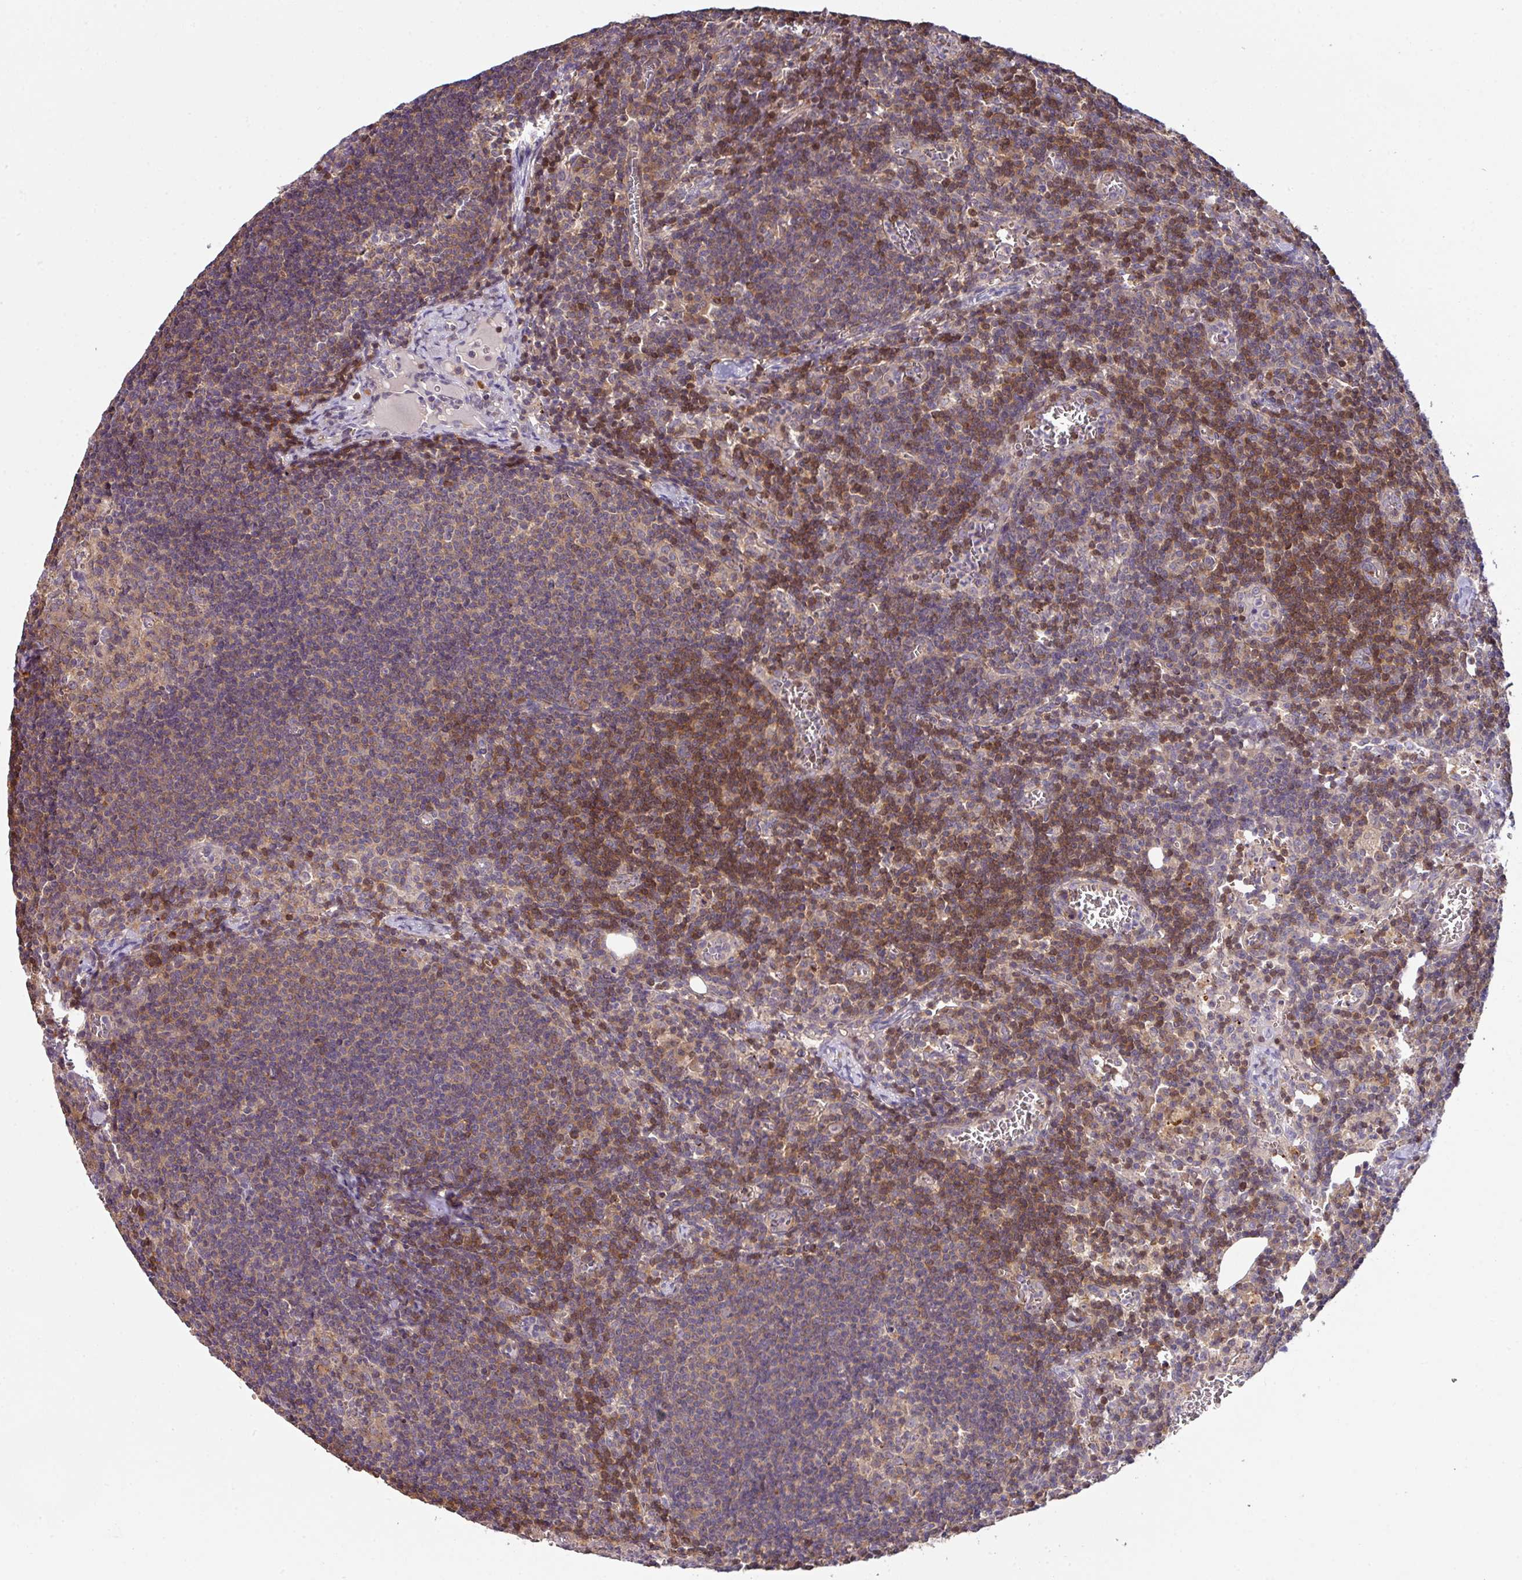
{"staining": {"intensity": "weak", "quantity": "25%-75%", "location": "cytoplasmic/membranous"}, "tissue": "lymph node", "cell_type": "Germinal center cells", "image_type": "normal", "snomed": [{"axis": "morphology", "description": "Normal tissue, NOS"}, {"axis": "topography", "description": "Lymph node"}], "caption": "IHC image of unremarkable human lymph node stained for a protein (brown), which displays low levels of weak cytoplasmic/membranous staining in approximately 25%-75% of germinal center cells.", "gene": "SLAMF6", "patient": {"sex": "female", "age": 27}}